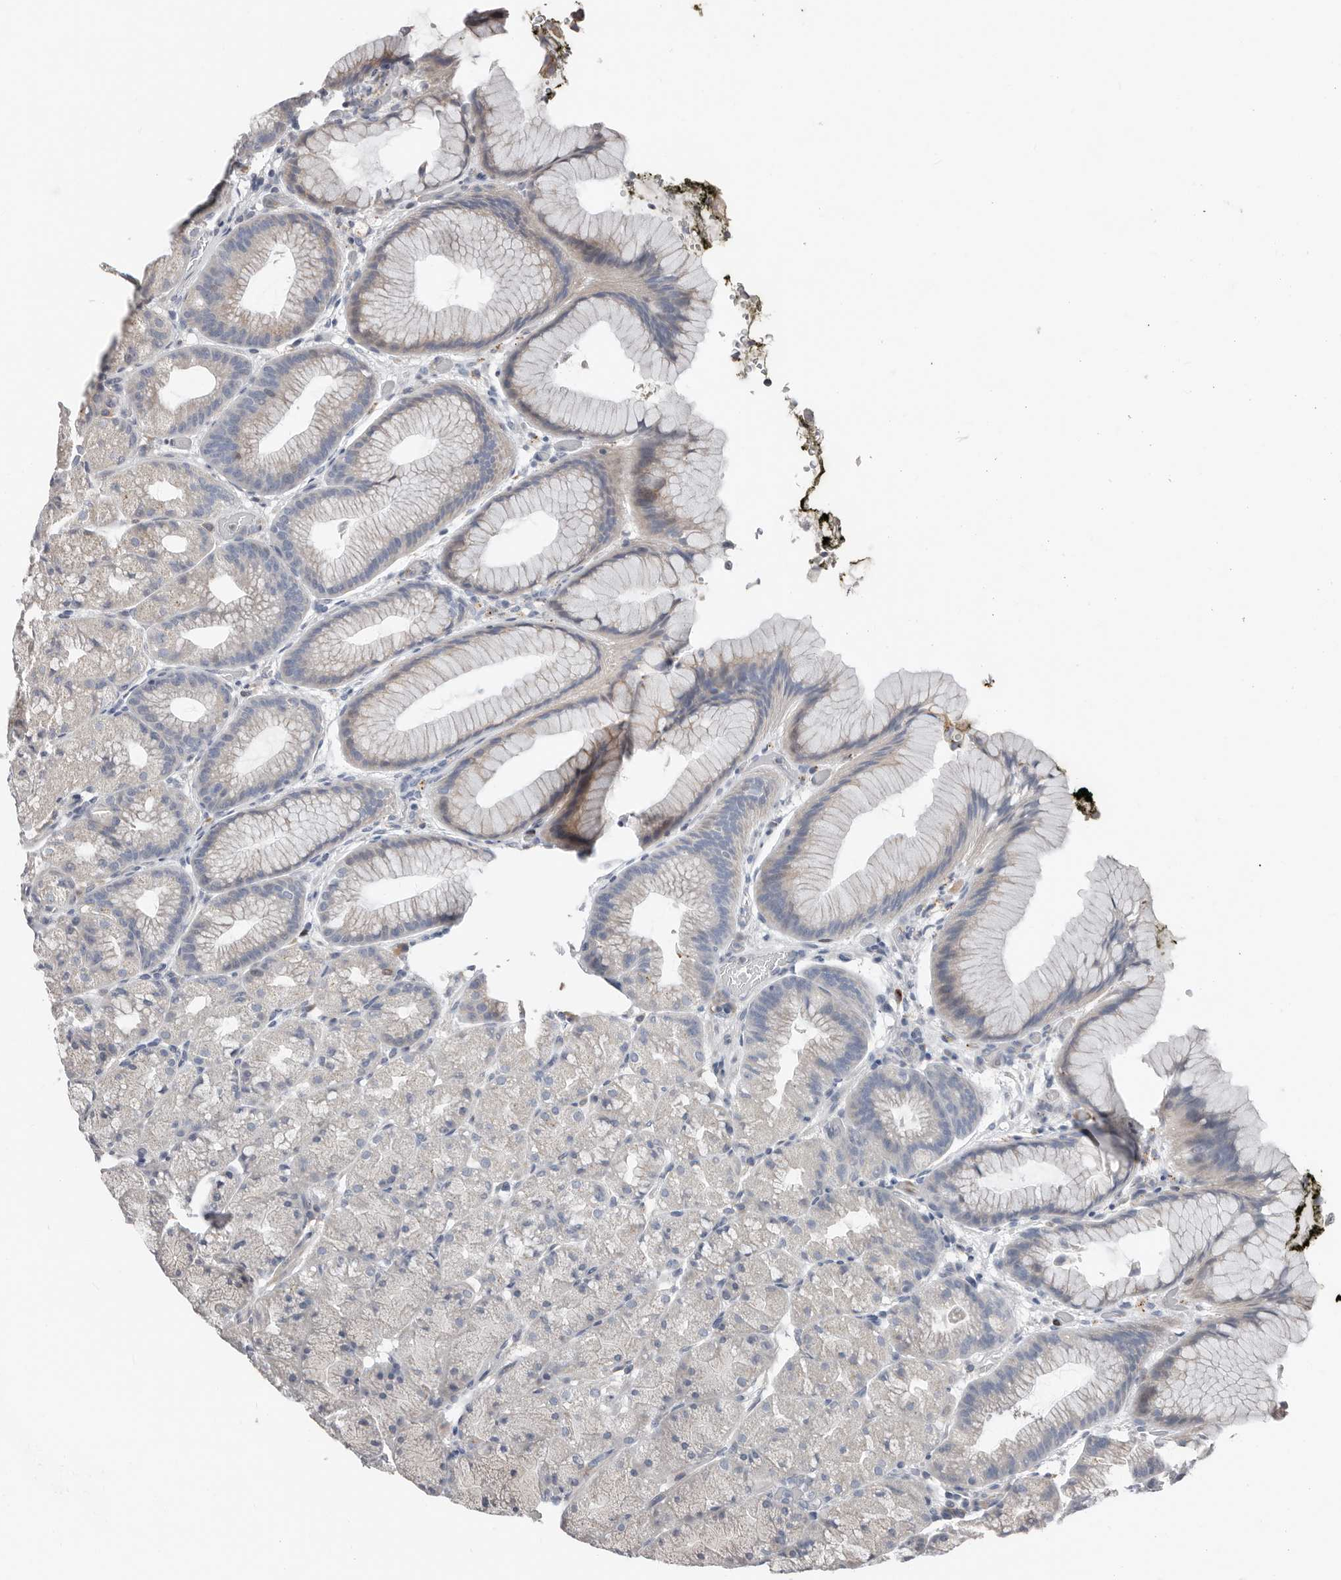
{"staining": {"intensity": "strong", "quantity": "<25%", "location": "cytoplasmic/membranous,nuclear"}, "tissue": "stomach", "cell_type": "Glandular cells", "image_type": "normal", "snomed": [{"axis": "morphology", "description": "Normal tissue, NOS"}, {"axis": "topography", "description": "Stomach, upper"}, {"axis": "topography", "description": "Stomach"}], "caption": "A micrograph of human stomach stained for a protein exhibits strong cytoplasmic/membranous,nuclear brown staining in glandular cells.", "gene": "SMYD4", "patient": {"sex": "male", "age": 48}}